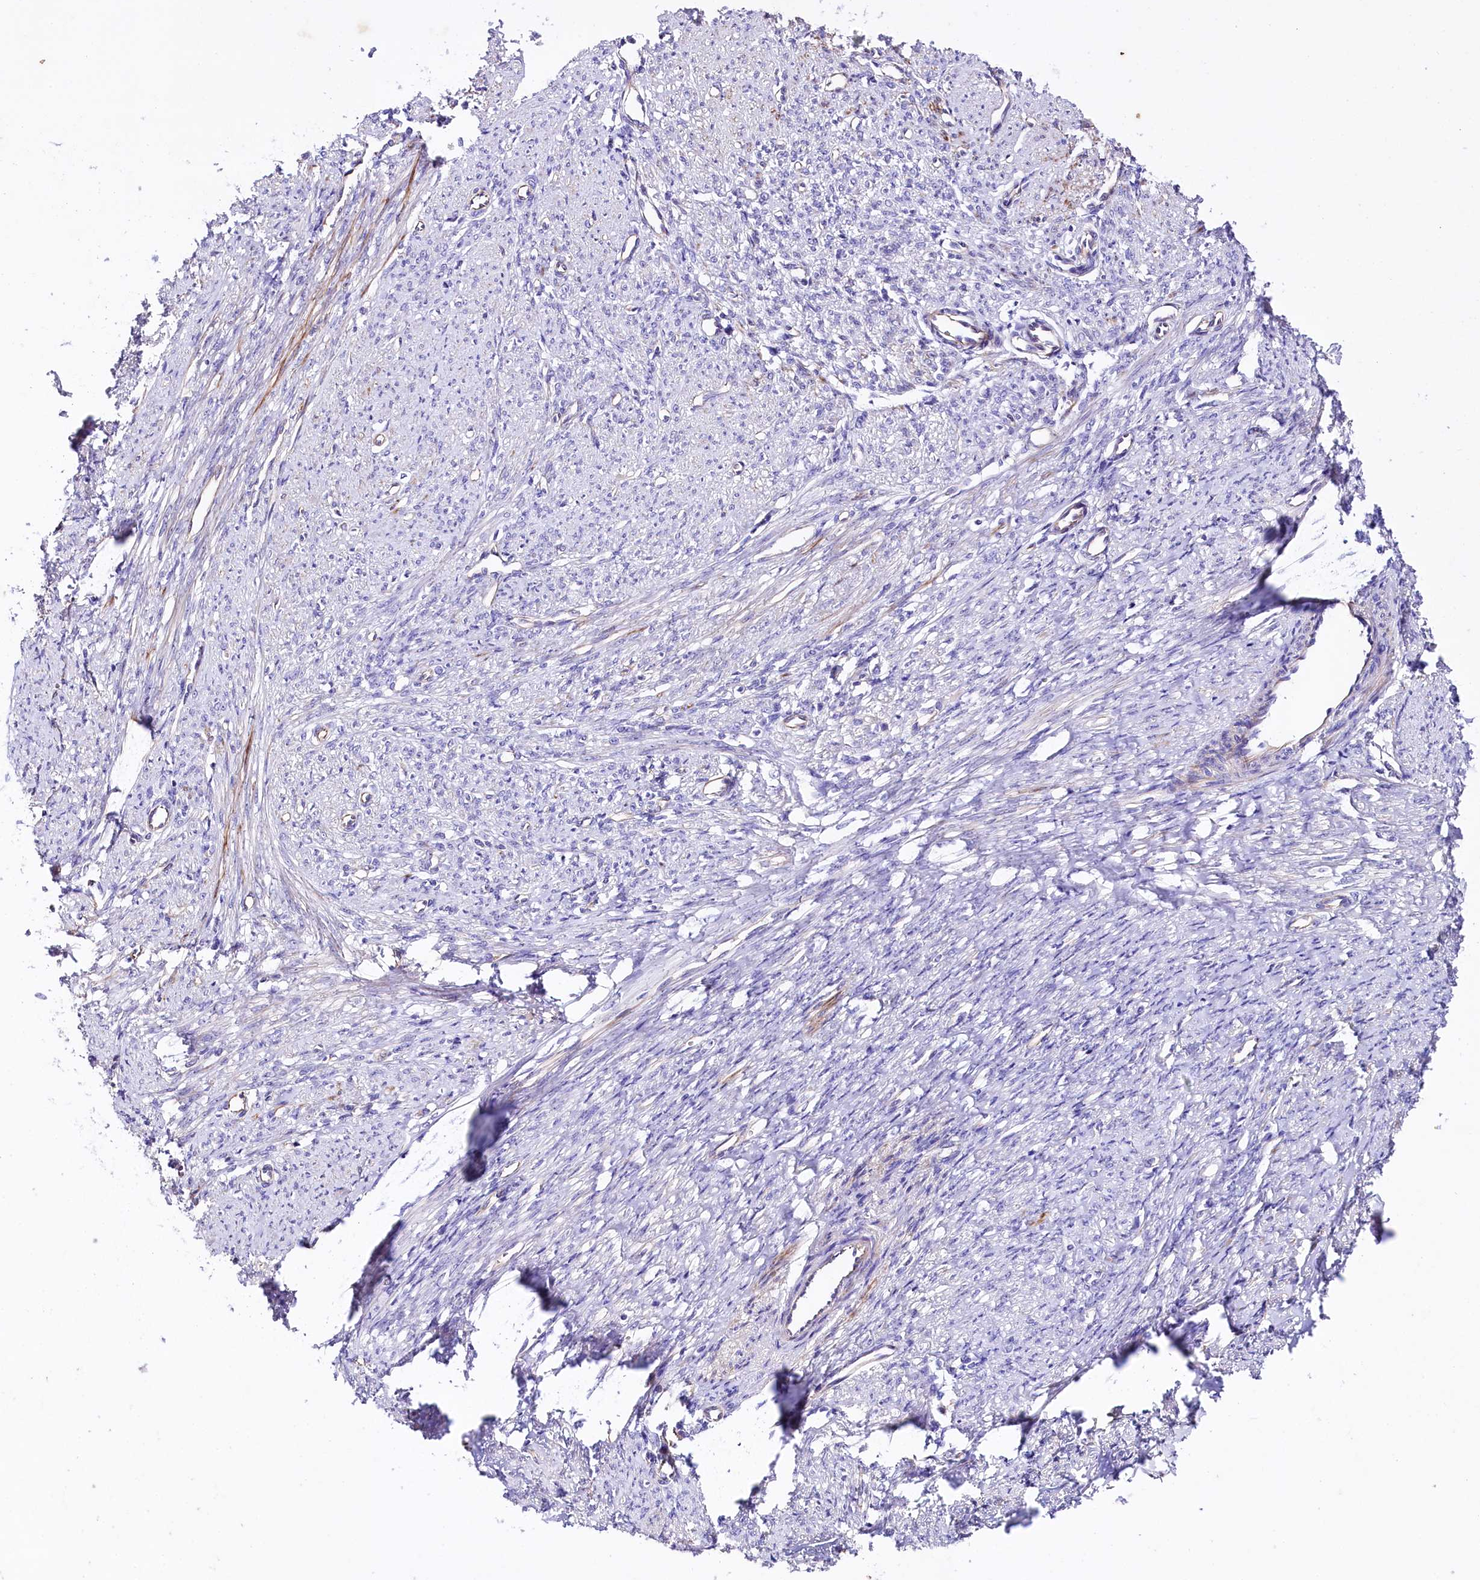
{"staining": {"intensity": "strong", "quantity": "25%-75%", "location": "cytoplasmic/membranous"}, "tissue": "smooth muscle", "cell_type": "Smooth muscle cells", "image_type": "normal", "snomed": [{"axis": "morphology", "description": "Normal tissue, NOS"}, {"axis": "topography", "description": "Smooth muscle"}, {"axis": "topography", "description": "Uterus"}], "caption": "This photomicrograph exhibits IHC staining of normal human smooth muscle, with high strong cytoplasmic/membranous staining in about 25%-75% of smooth muscle cells.", "gene": "SLC7A1", "patient": {"sex": "female", "age": 59}}